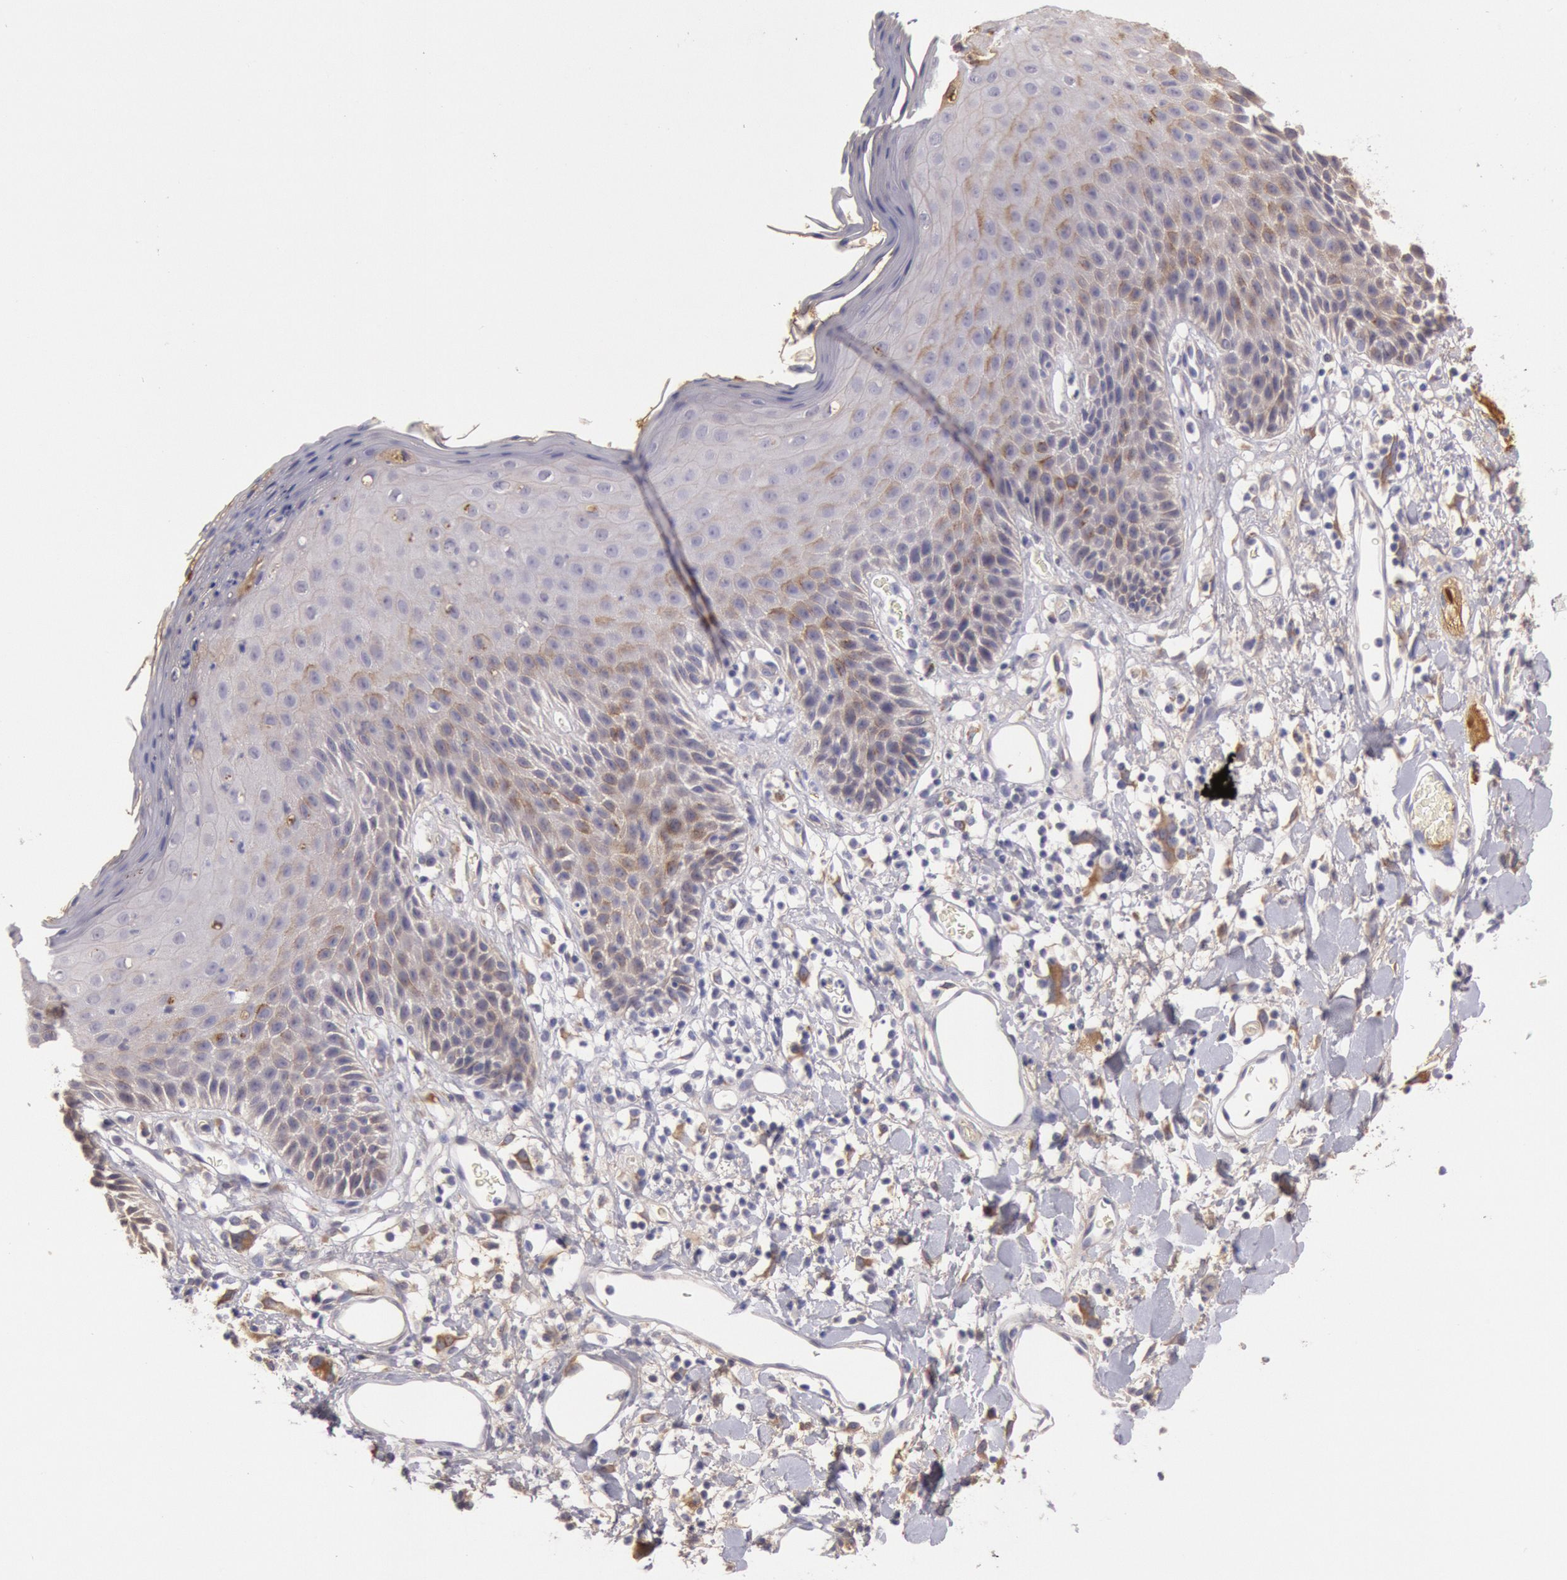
{"staining": {"intensity": "negative", "quantity": "none", "location": "none"}, "tissue": "skin", "cell_type": "Epidermal cells", "image_type": "normal", "snomed": [{"axis": "morphology", "description": "Normal tissue, NOS"}, {"axis": "topography", "description": "Vulva"}, {"axis": "topography", "description": "Peripheral nerve tissue"}], "caption": "High magnification brightfield microscopy of normal skin stained with DAB (brown) and counterstained with hematoxylin (blue): epidermal cells show no significant staining.", "gene": "C1R", "patient": {"sex": "female", "age": 68}}